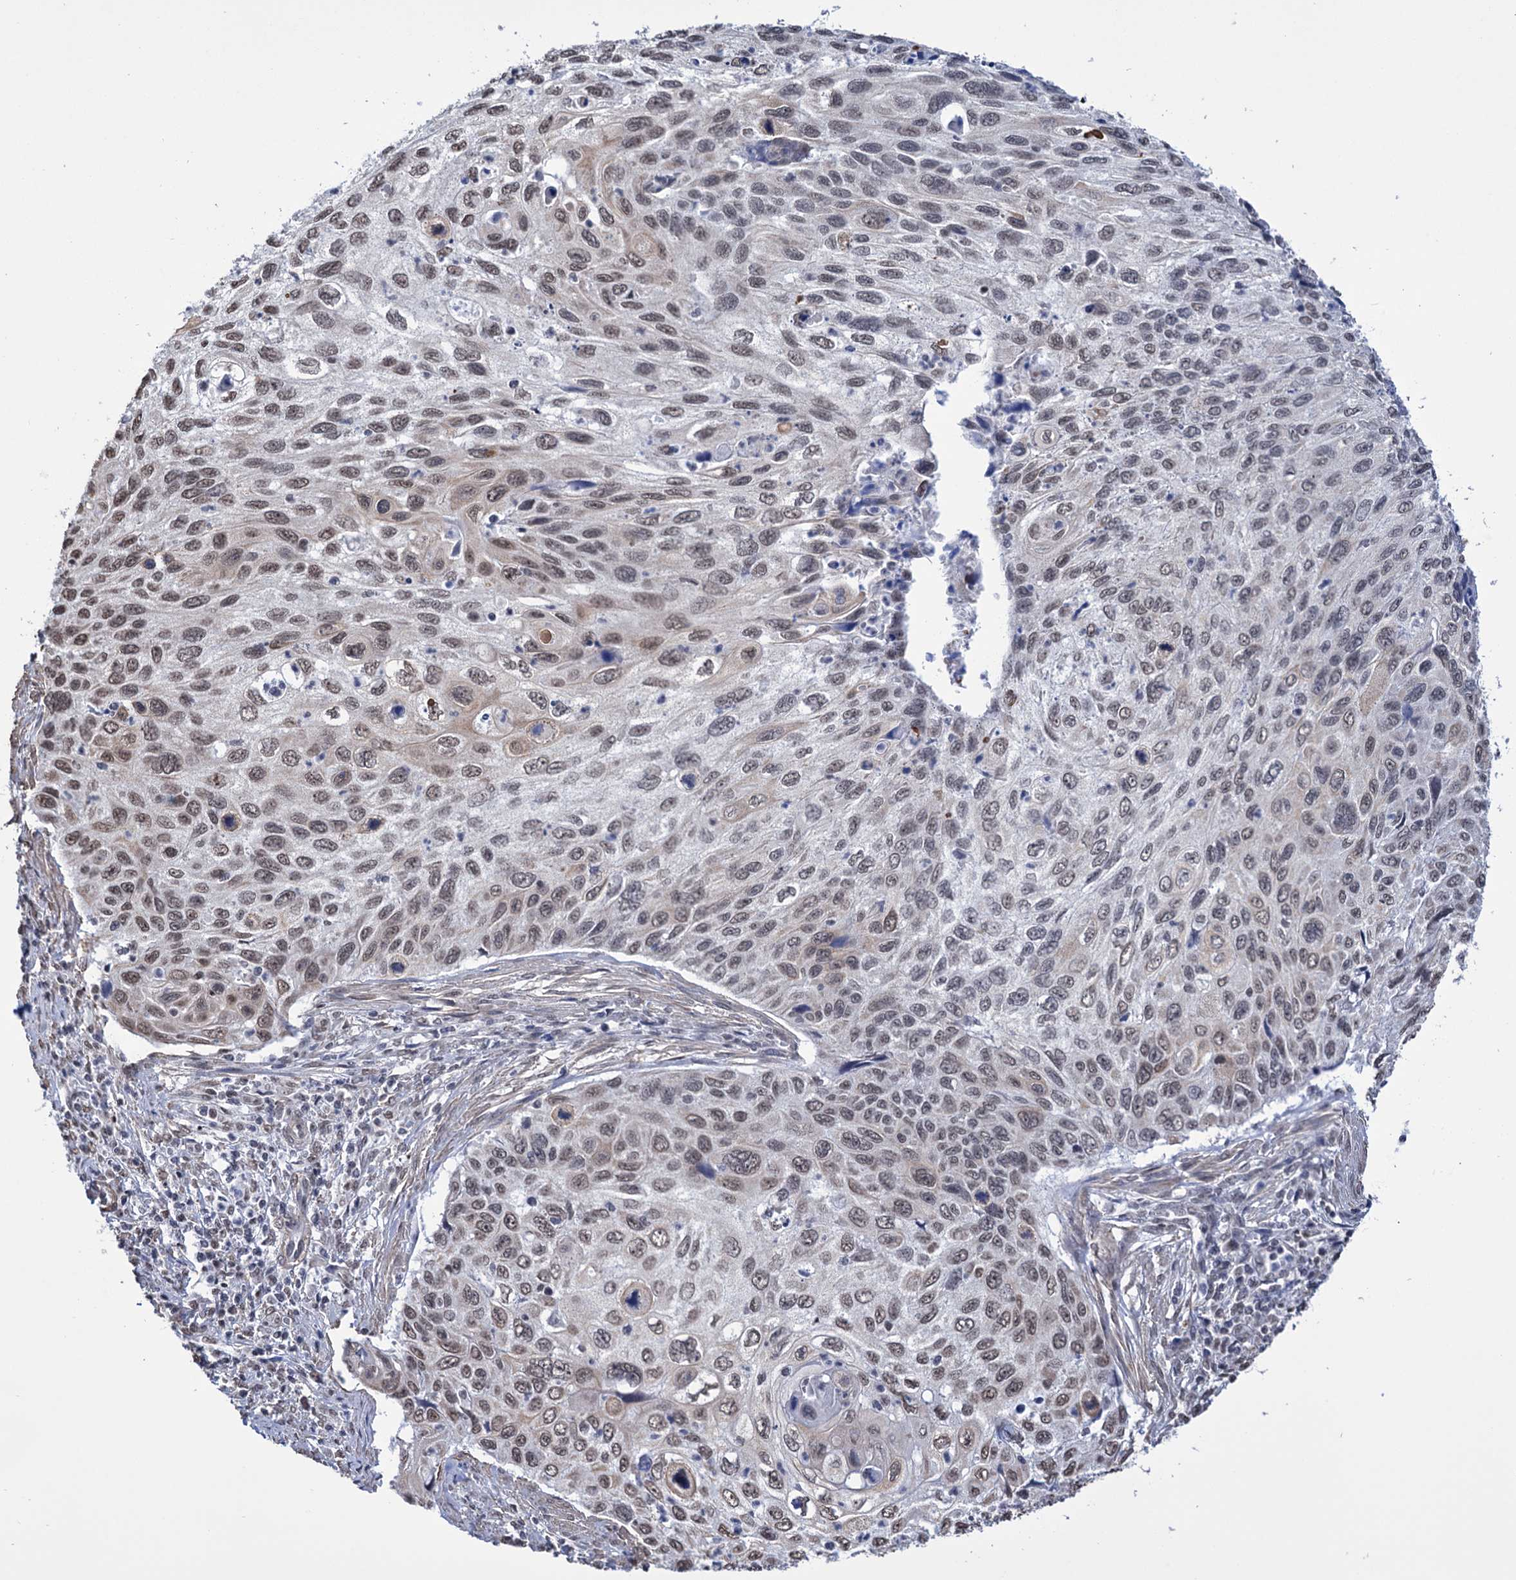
{"staining": {"intensity": "weak", "quantity": ">75%", "location": "nuclear"}, "tissue": "cervical cancer", "cell_type": "Tumor cells", "image_type": "cancer", "snomed": [{"axis": "morphology", "description": "Squamous cell carcinoma, NOS"}, {"axis": "topography", "description": "Cervix"}], "caption": "A photomicrograph of human squamous cell carcinoma (cervical) stained for a protein demonstrates weak nuclear brown staining in tumor cells.", "gene": "ABHD10", "patient": {"sex": "female", "age": 70}}